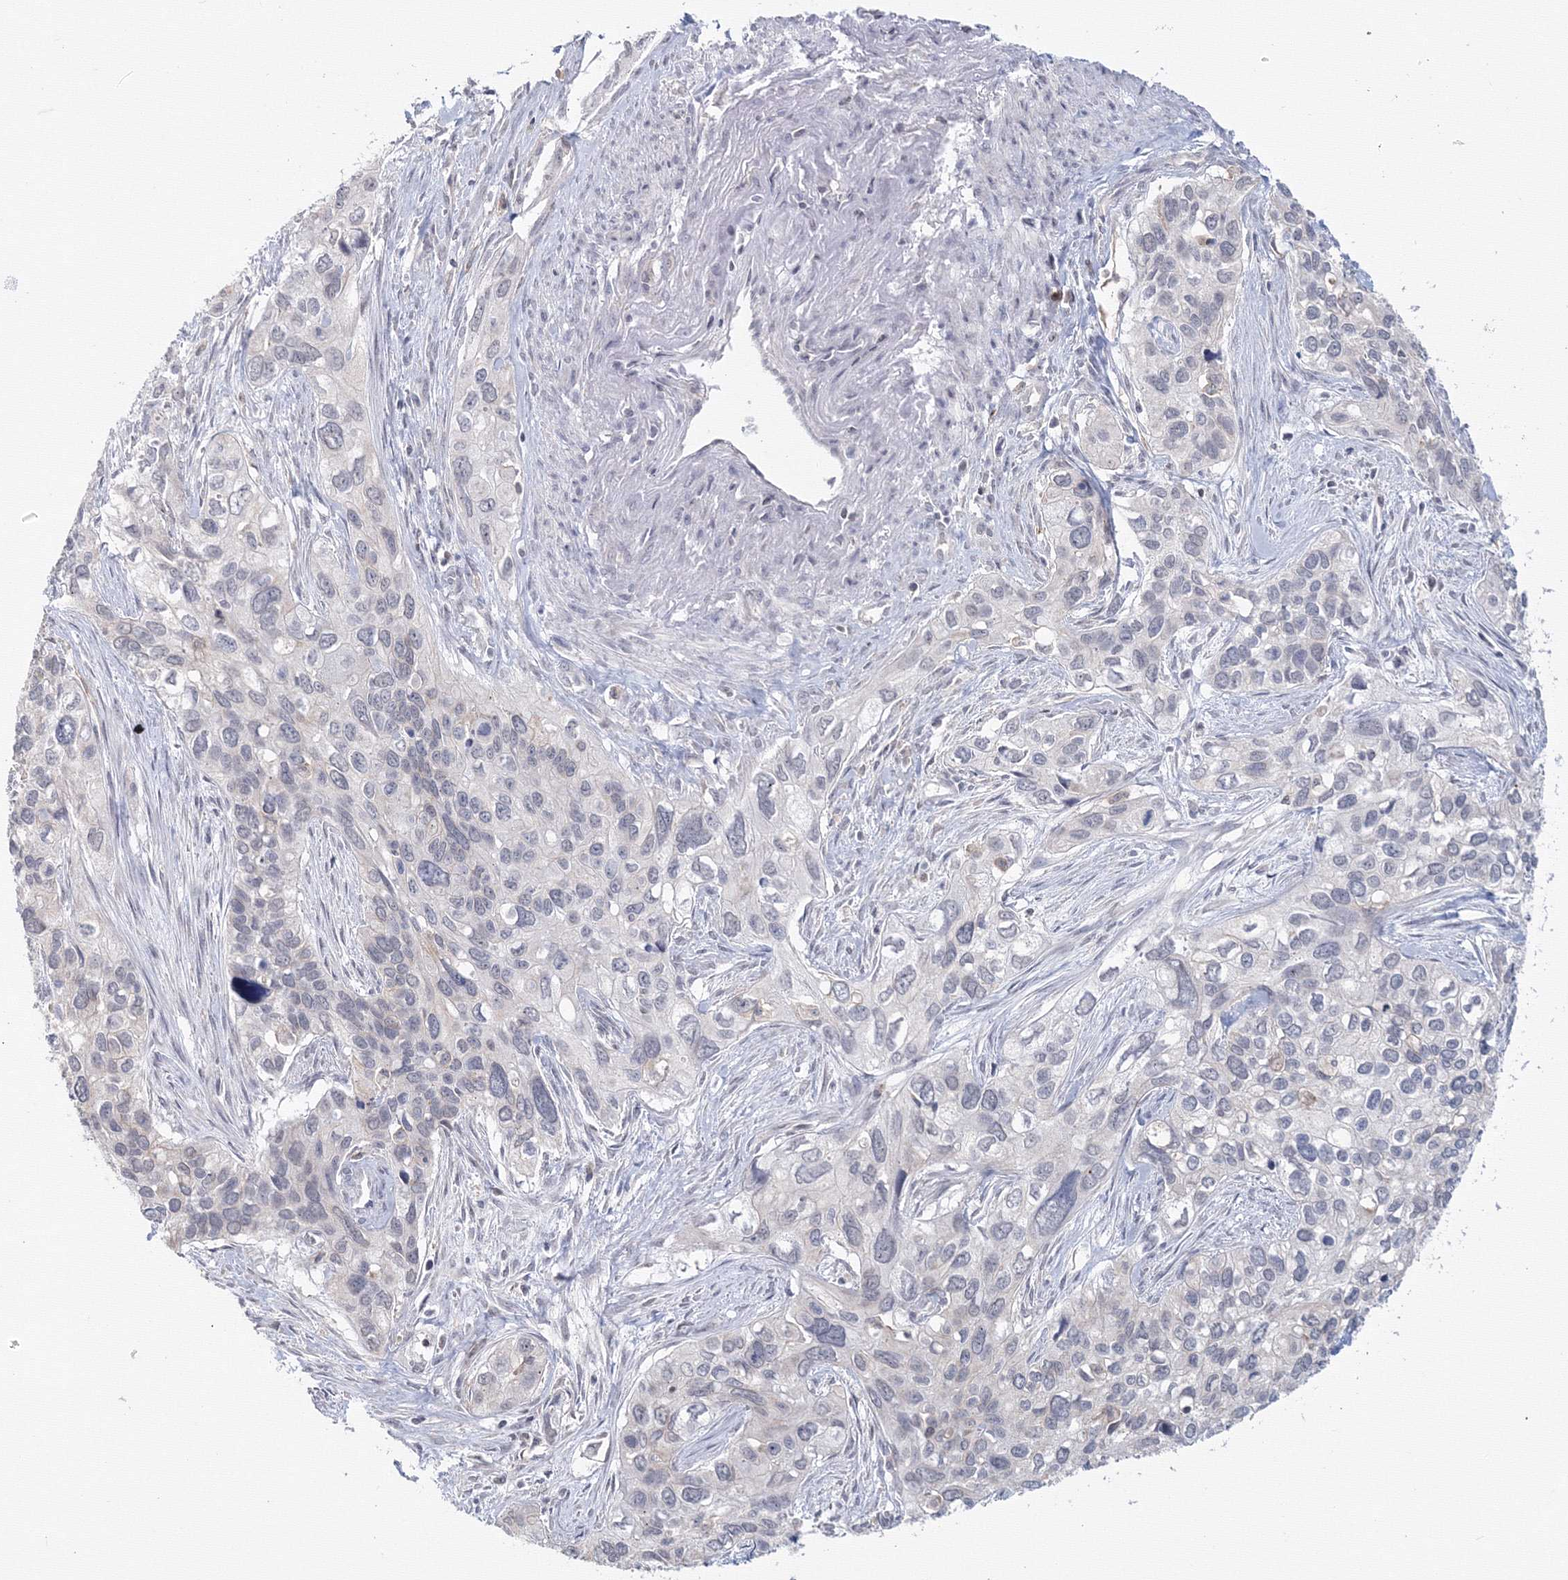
{"staining": {"intensity": "negative", "quantity": "none", "location": "none"}, "tissue": "cervical cancer", "cell_type": "Tumor cells", "image_type": "cancer", "snomed": [{"axis": "morphology", "description": "Squamous cell carcinoma, NOS"}, {"axis": "topography", "description": "Cervix"}], "caption": "The micrograph reveals no significant staining in tumor cells of cervical cancer.", "gene": "SLC7A7", "patient": {"sex": "female", "age": 55}}